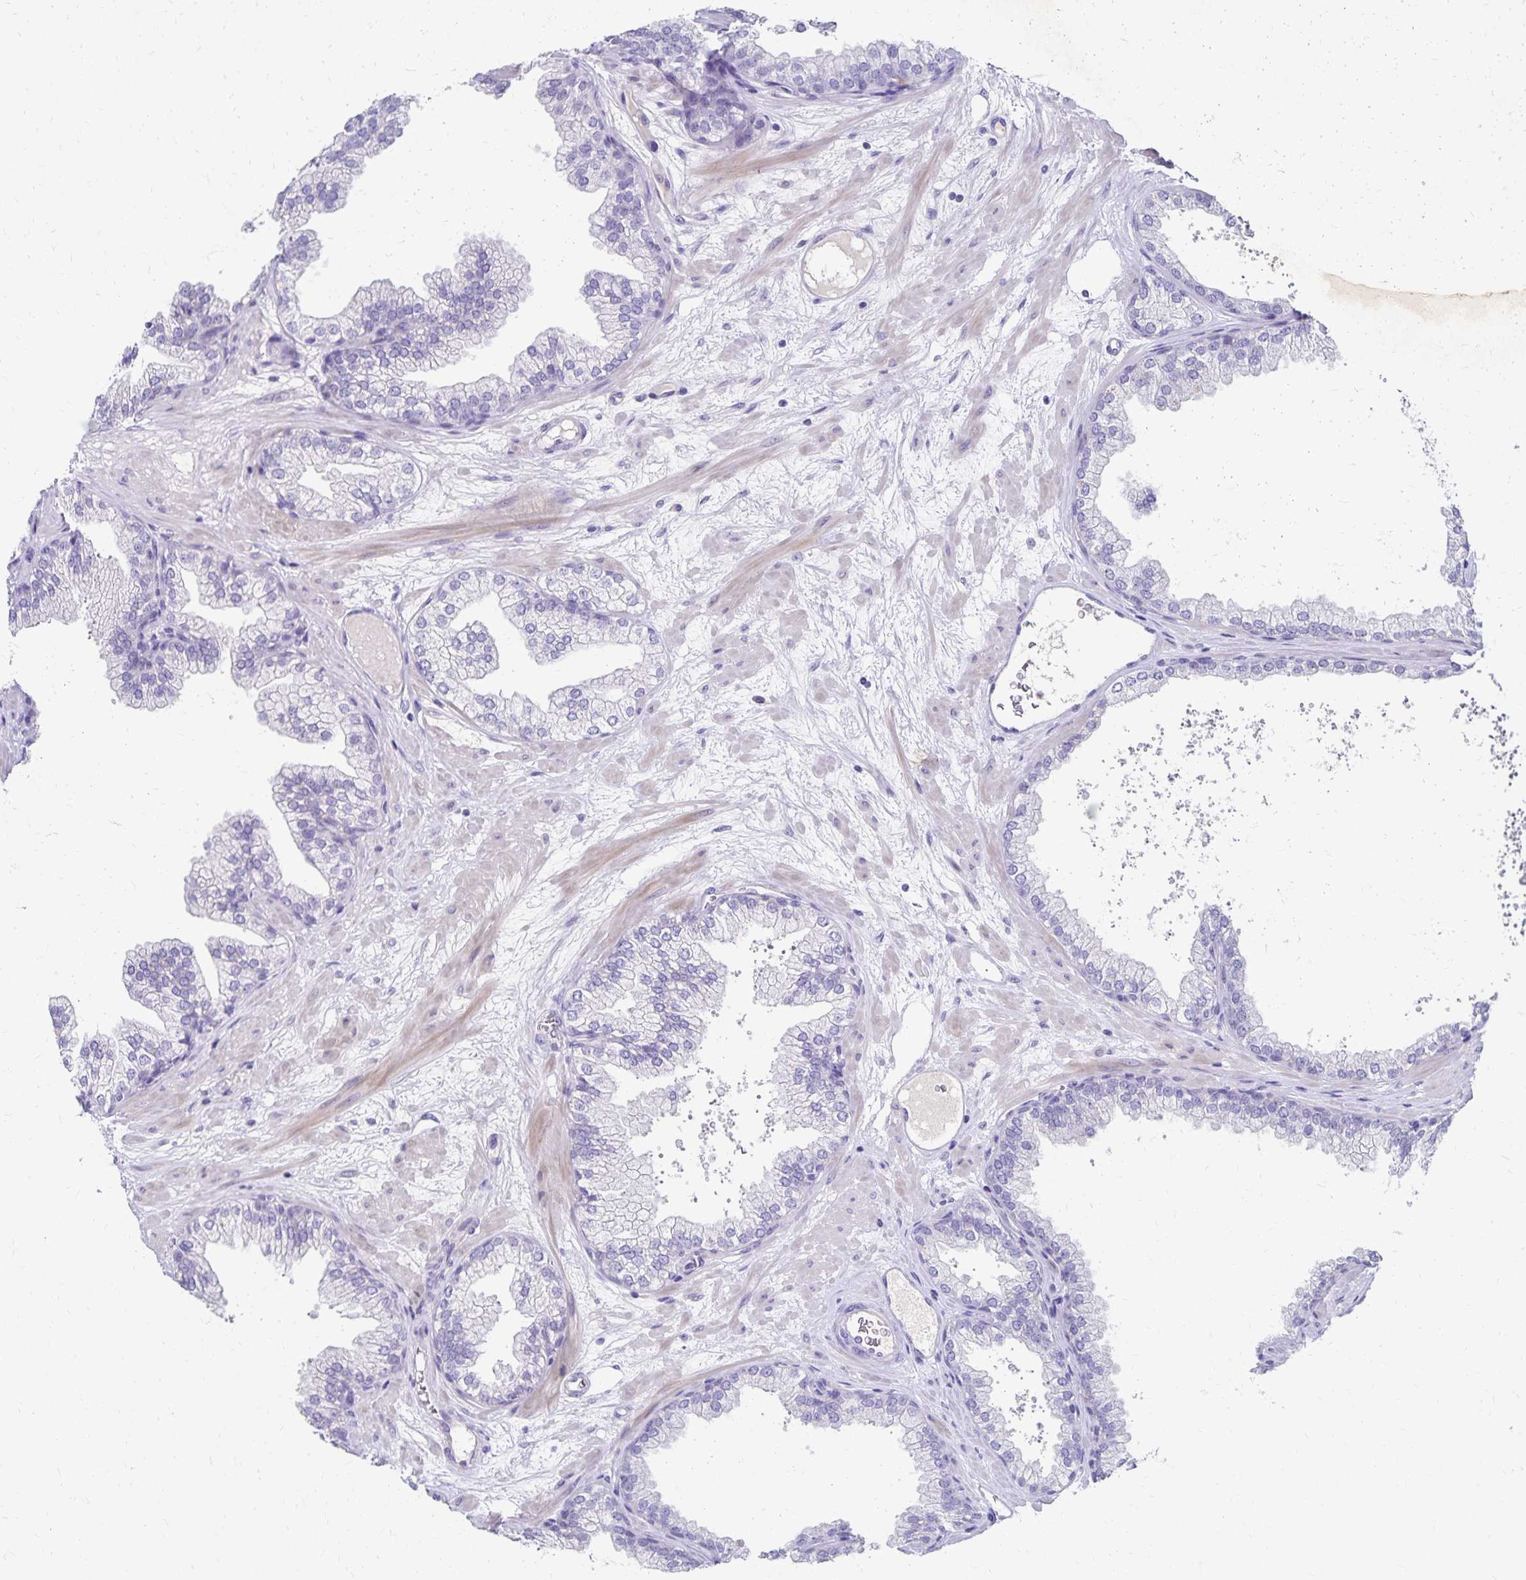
{"staining": {"intensity": "negative", "quantity": "none", "location": "none"}, "tissue": "prostate", "cell_type": "Glandular cells", "image_type": "normal", "snomed": [{"axis": "morphology", "description": "Normal tissue, NOS"}, {"axis": "topography", "description": "Prostate"}], "caption": "Protein analysis of benign prostate exhibits no significant staining in glandular cells.", "gene": "PAX5", "patient": {"sex": "male", "age": 37}}